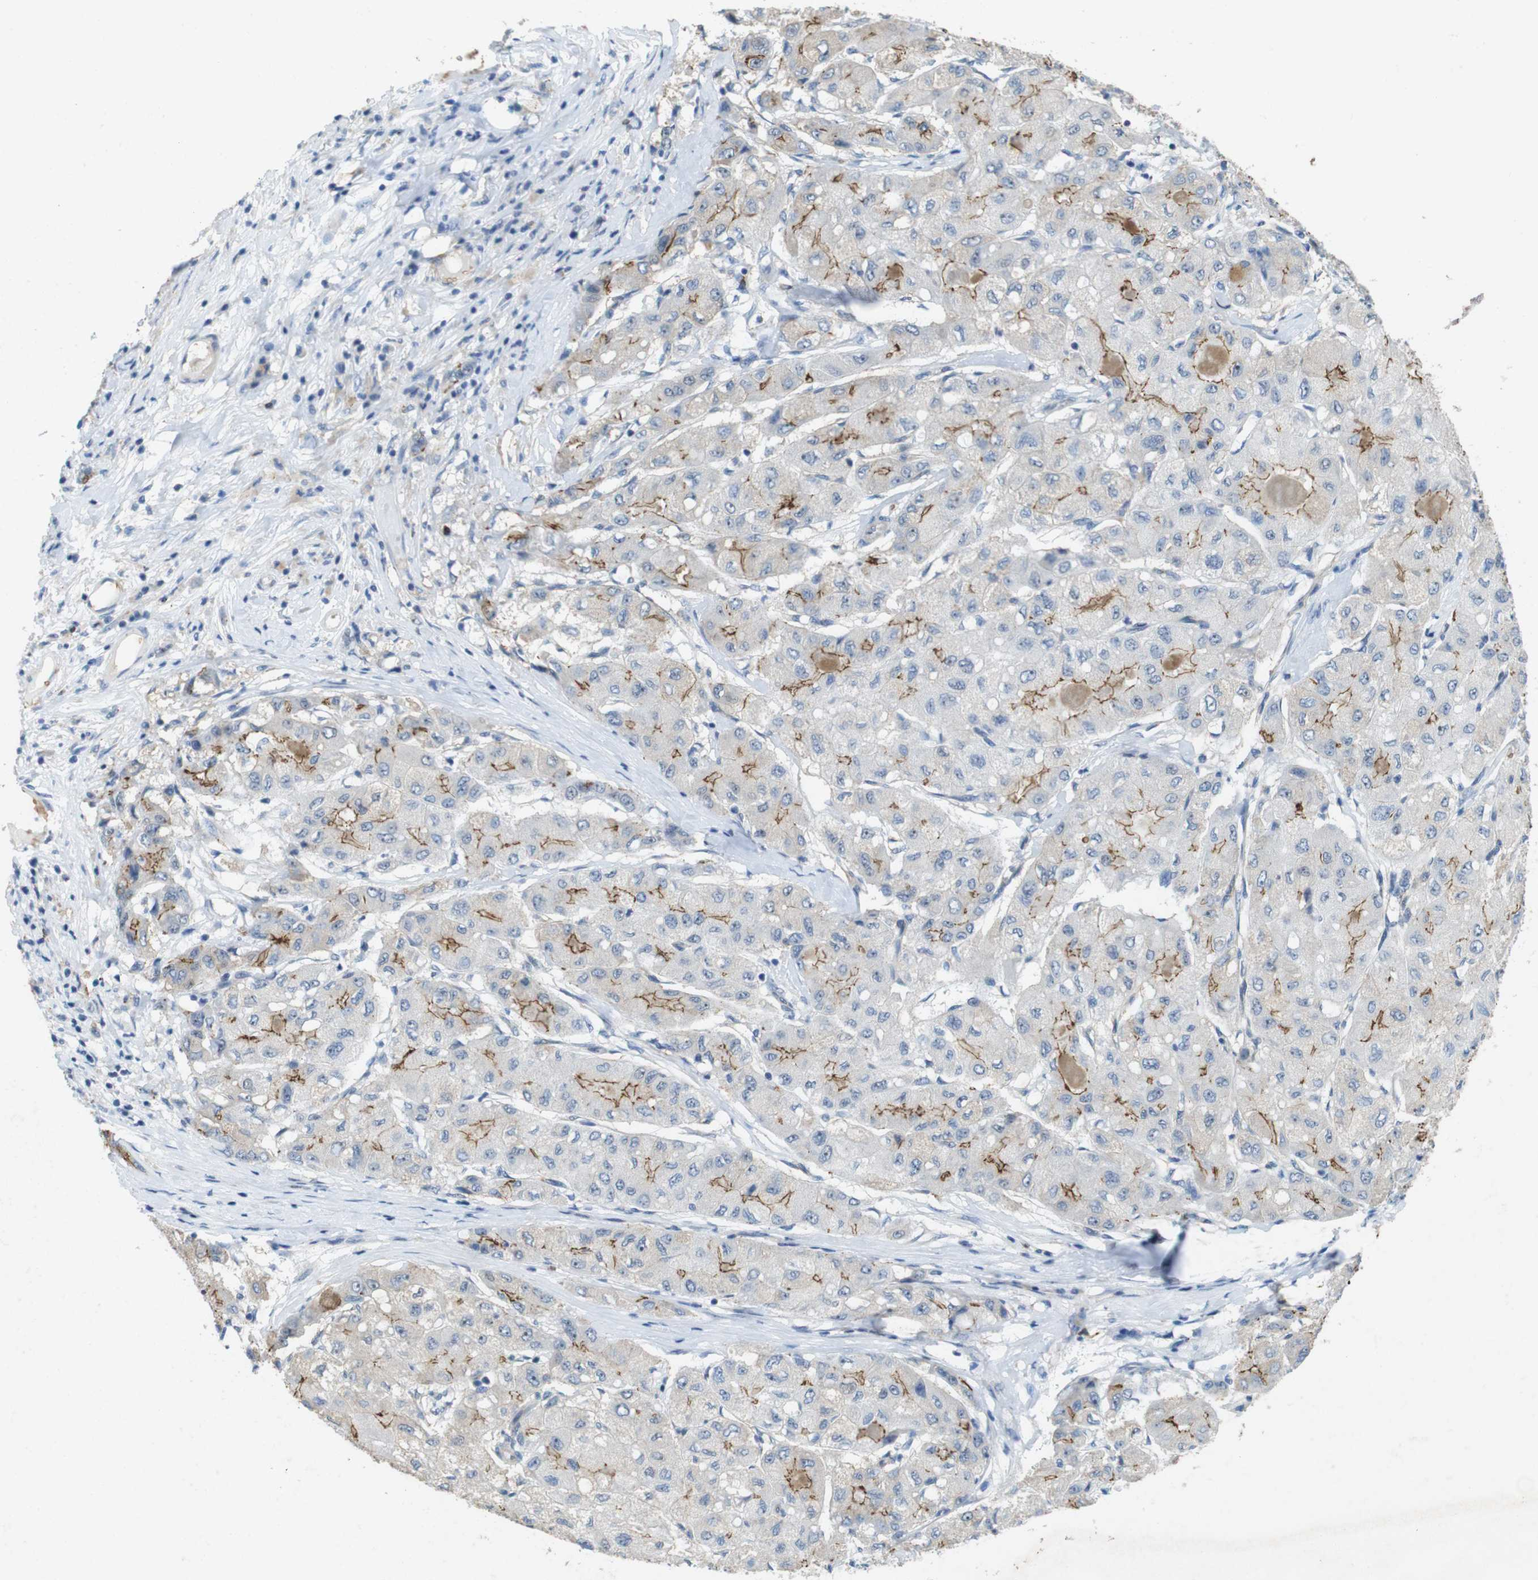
{"staining": {"intensity": "moderate", "quantity": "25%-75%", "location": "cytoplasmic/membranous"}, "tissue": "liver cancer", "cell_type": "Tumor cells", "image_type": "cancer", "snomed": [{"axis": "morphology", "description": "Carcinoma, Hepatocellular, NOS"}, {"axis": "topography", "description": "Liver"}], "caption": "Immunohistochemistry (IHC) (DAB (3,3'-diaminobenzidine)) staining of human liver hepatocellular carcinoma exhibits moderate cytoplasmic/membranous protein positivity in approximately 25%-75% of tumor cells.", "gene": "TJP3", "patient": {"sex": "male", "age": 80}}